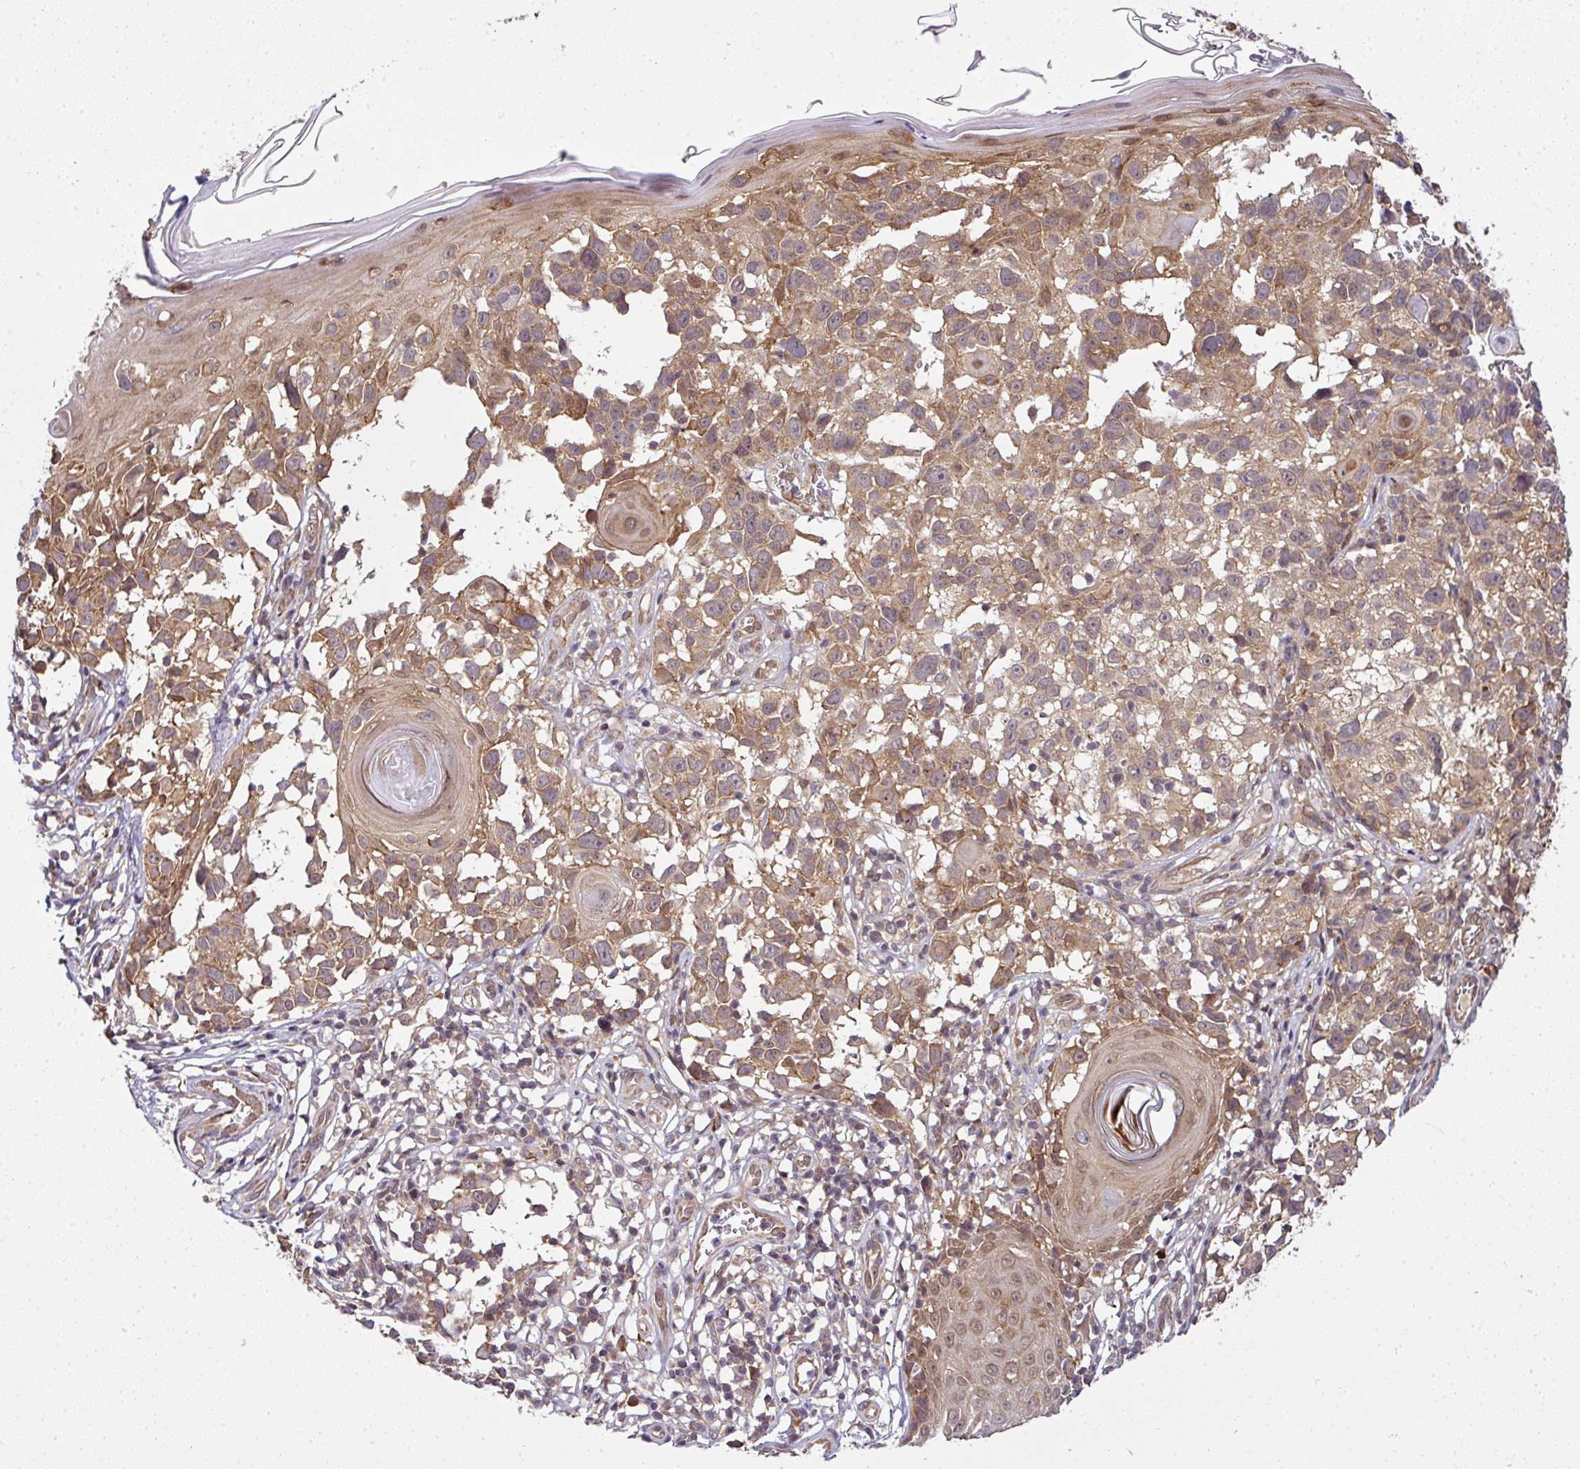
{"staining": {"intensity": "moderate", "quantity": ">75%", "location": "cytoplasmic/membranous"}, "tissue": "melanoma", "cell_type": "Tumor cells", "image_type": "cancer", "snomed": [{"axis": "morphology", "description": "Malignant melanoma, NOS"}, {"axis": "topography", "description": "Skin"}], "caption": "DAB immunohistochemical staining of melanoma exhibits moderate cytoplasmic/membranous protein expression in approximately >75% of tumor cells. The staining was performed using DAB (3,3'-diaminobenzidine), with brown indicating positive protein expression. Nuclei are stained blue with hematoxylin.", "gene": "RBM4B", "patient": {"sex": "male", "age": 73}}